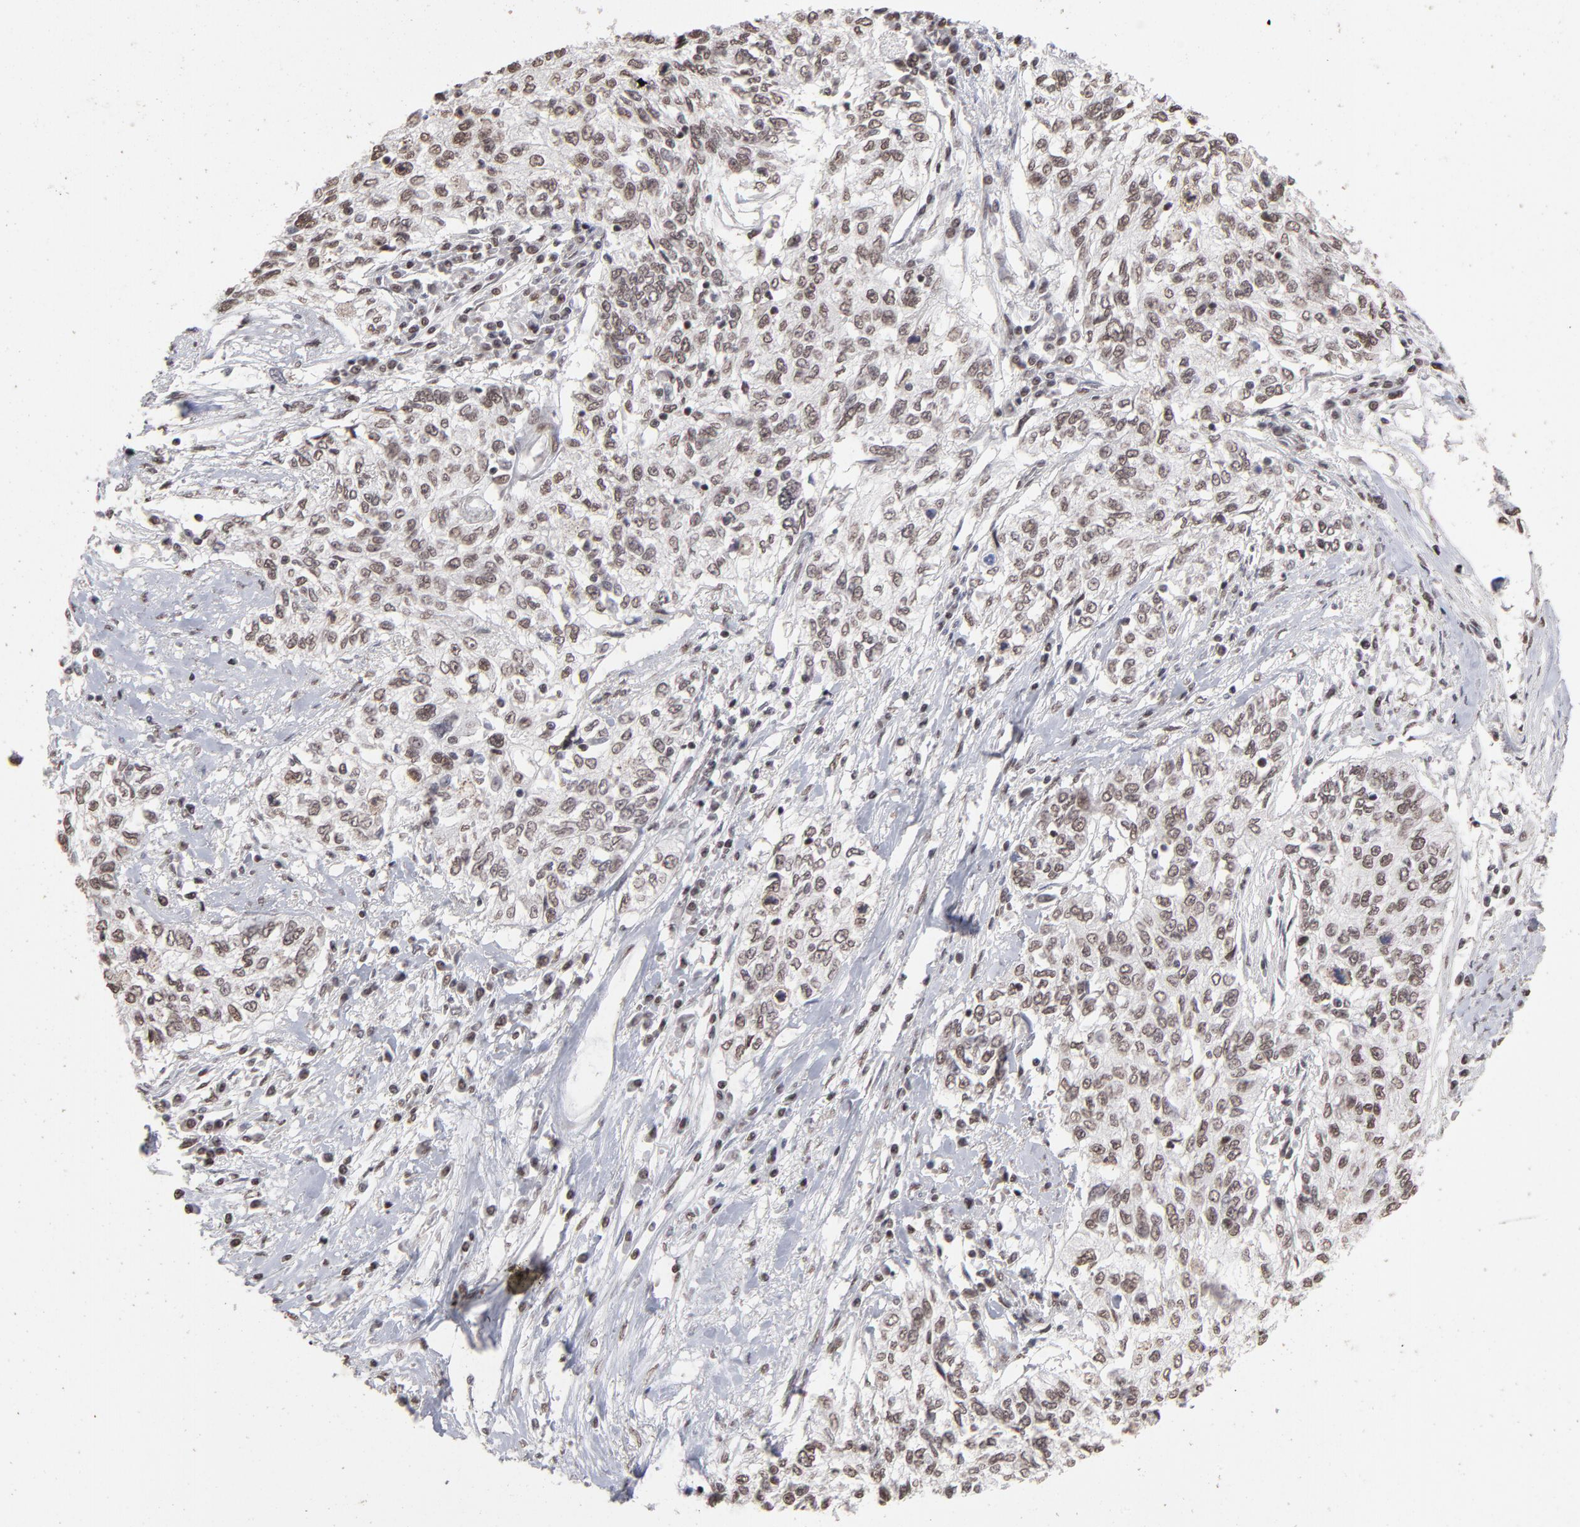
{"staining": {"intensity": "weak", "quantity": "<25%", "location": "nuclear"}, "tissue": "cervical cancer", "cell_type": "Tumor cells", "image_type": "cancer", "snomed": [{"axis": "morphology", "description": "Squamous cell carcinoma, NOS"}, {"axis": "topography", "description": "Cervix"}], "caption": "The image demonstrates no significant positivity in tumor cells of cervical cancer (squamous cell carcinoma).", "gene": "ZNF3", "patient": {"sex": "female", "age": 57}}